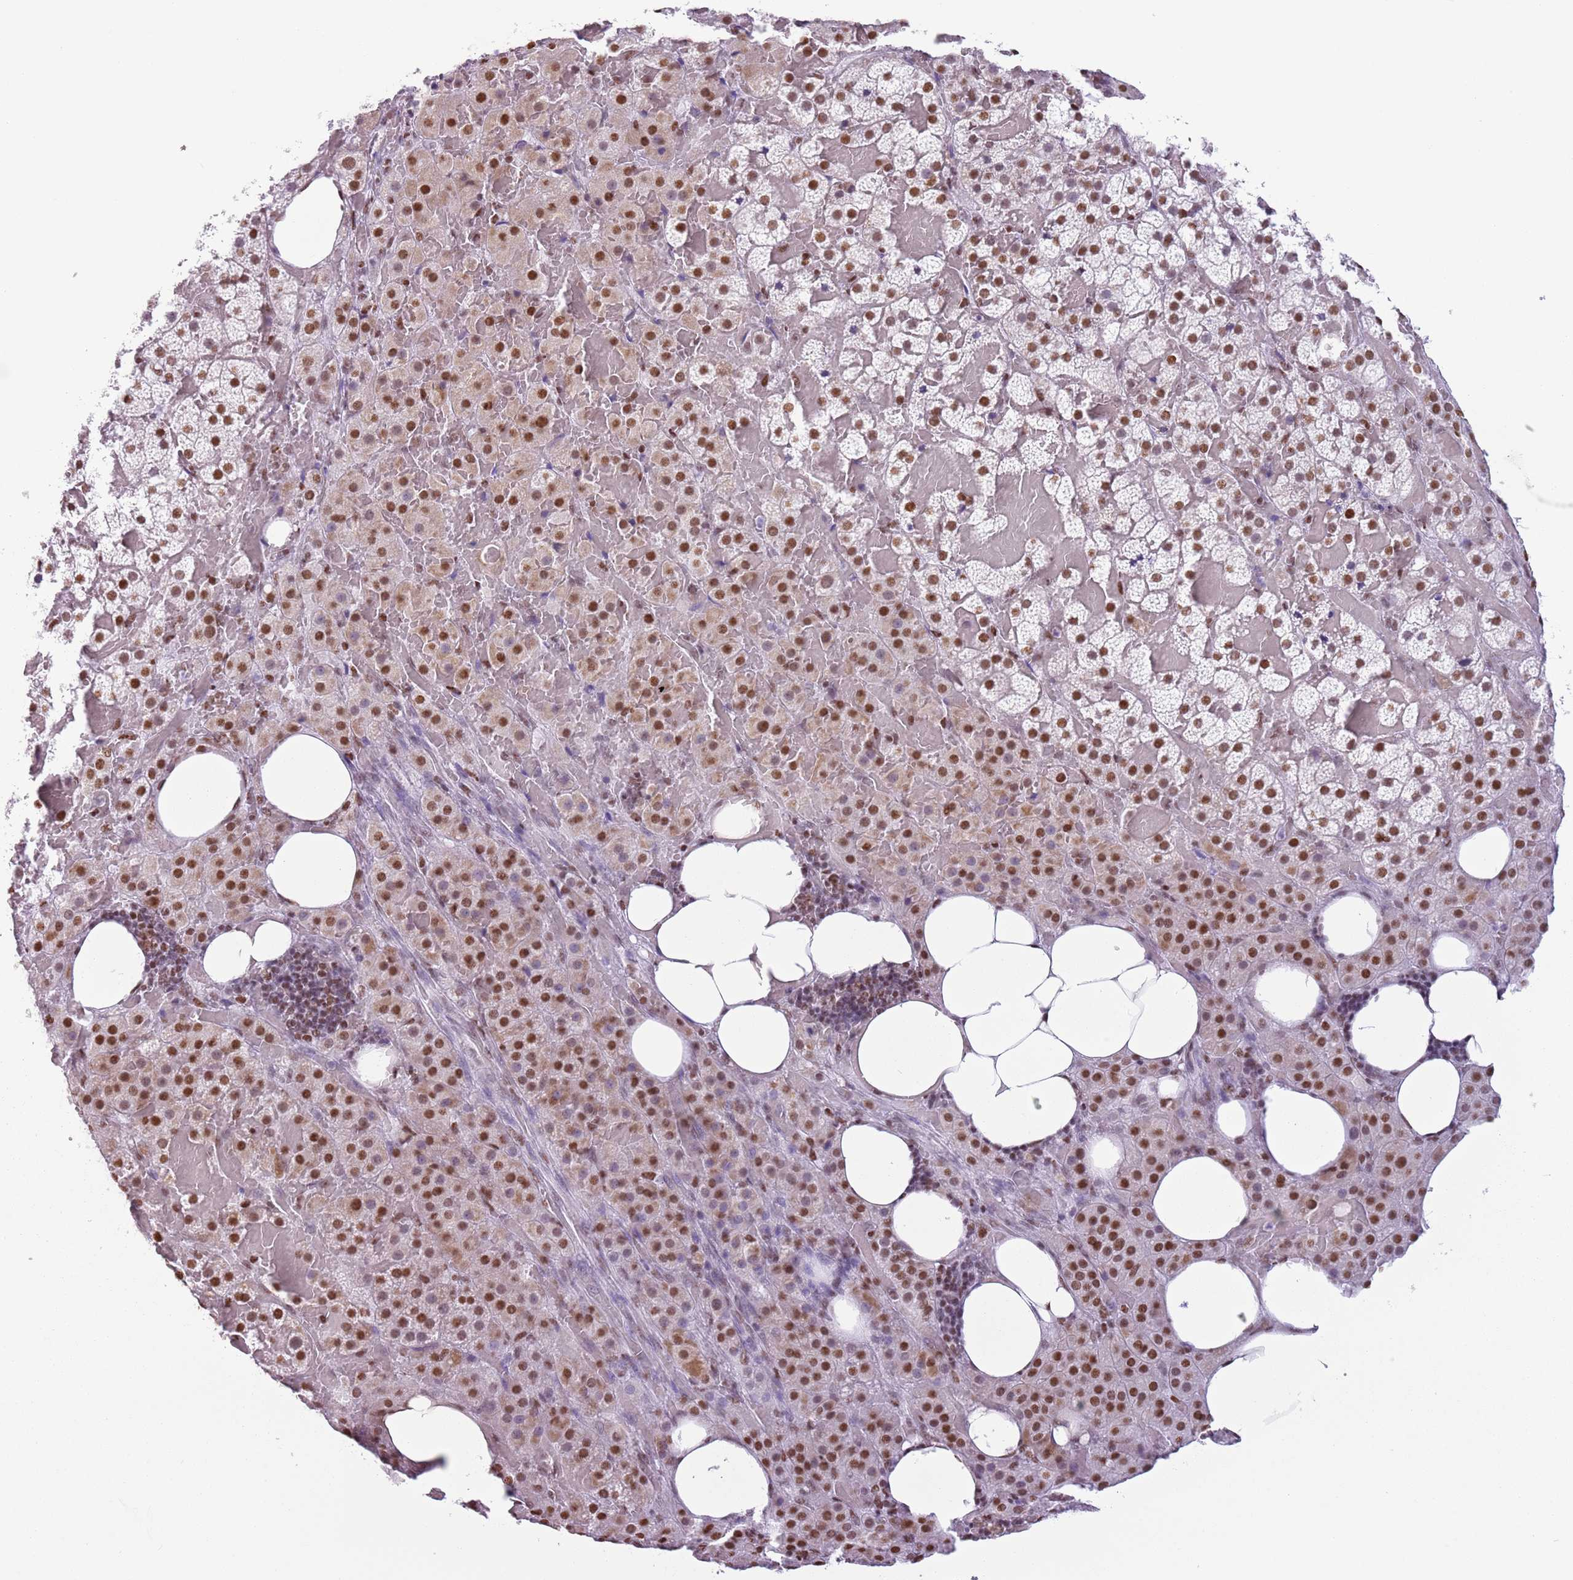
{"staining": {"intensity": "strong", "quantity": ">75%", "location": "nuclear"}, "tissue": "adrenal gland", "cell_type": "Glandular cells", "image_type": "normal", "snomed": [{"axis": "morphology", "description": "Normal tissue, NOS"}, {"axis": "topography", "description": "Adrenal gland"}], "caption": "This photomicrograph reveals immunohistochemistry staining of unremarkable adrenal gland, with high strong nuclear positivity in approximately >75% of glandular cells.", "gene": "FAM104B", "patient": {"sex": "female", "age": 59}}